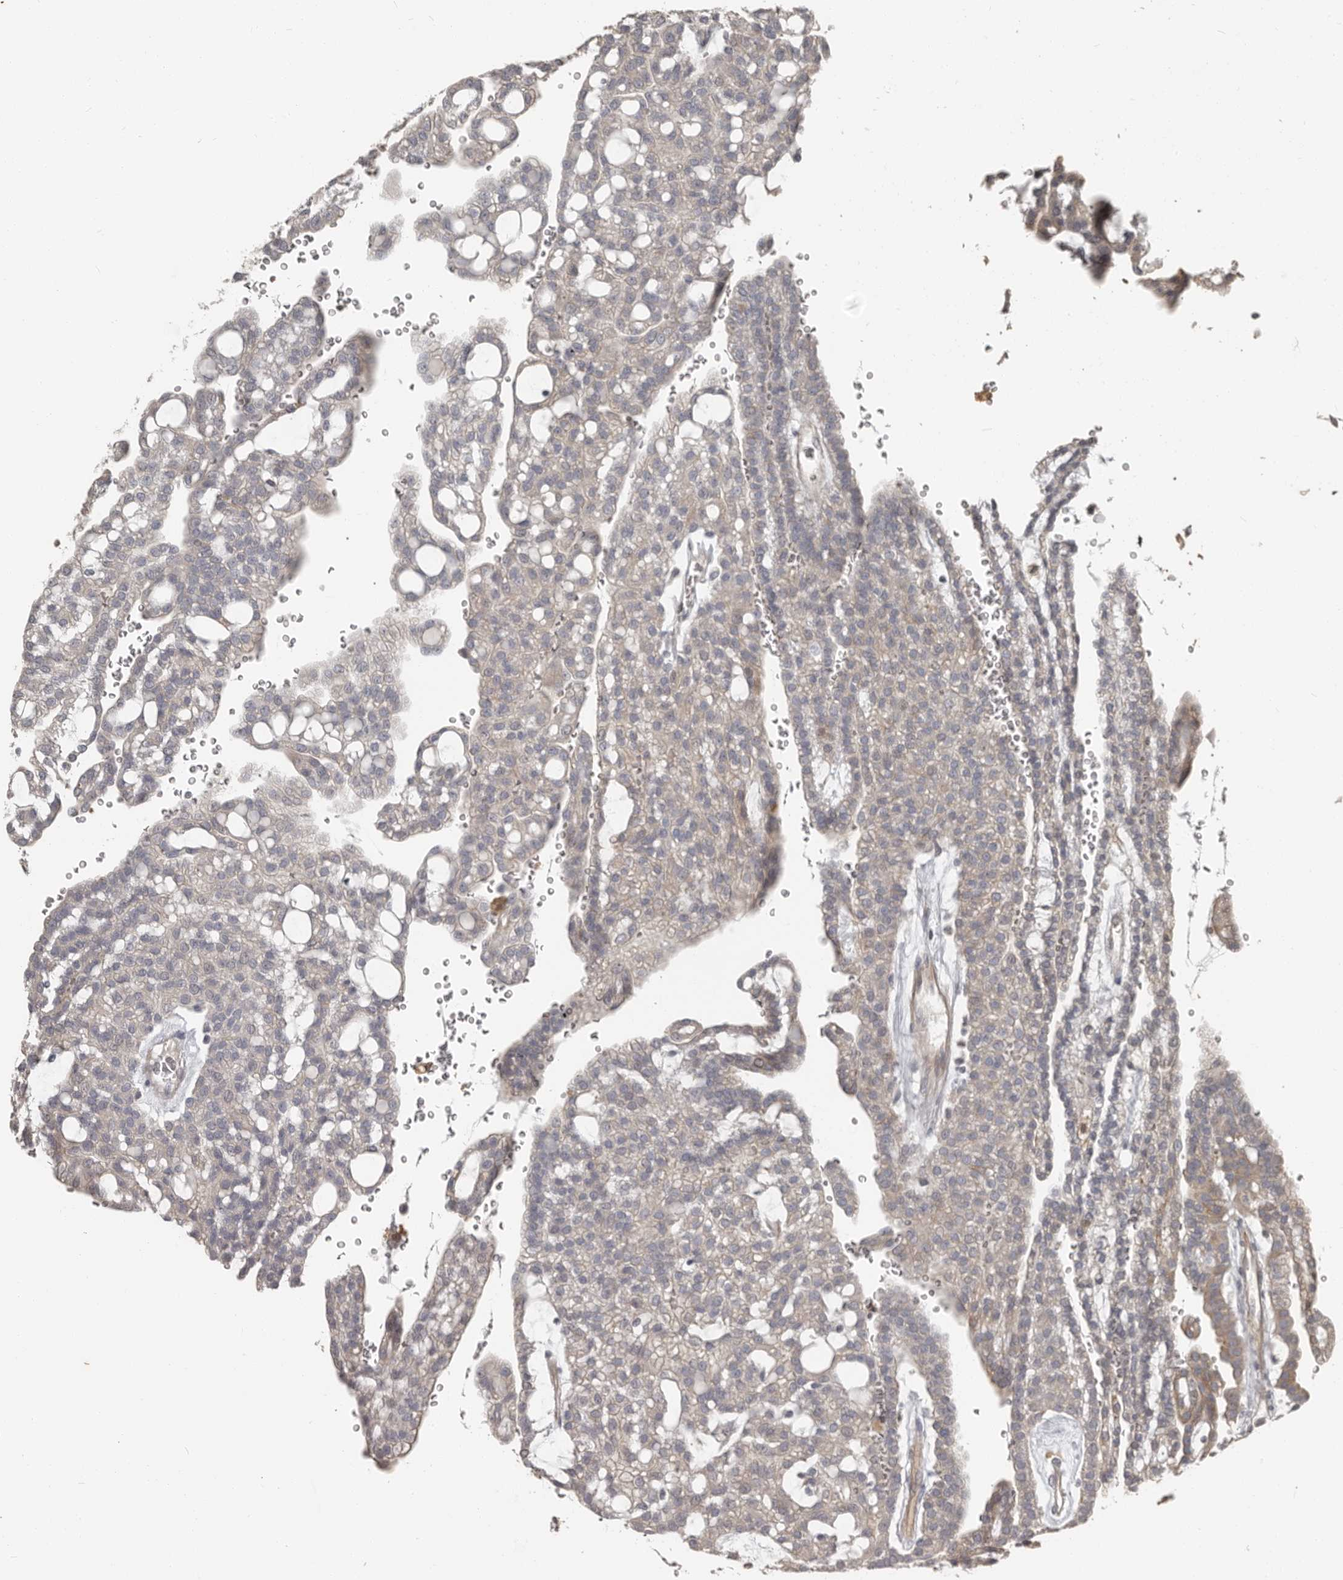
{"staining": {"intensity": "weak", "quantity": "<25%", "location": "cytoplasmic/membranous"}, "tissue": "renal cancer", "cell_type": "Tumor cells", "image_type": "cancer", "snomed": [{"axis": "morphology", "description": "Adenocarcinoma, NOS"}, {"axis": "topography", "description": "Kidney"}], "caption": "Immunohistochemistry (IHC) micrograph of neoplastic tissue: renal cancer stained with DAB (3,3'-diaminobenzidine) shows no significant protein positivity in tumor cells.", "gene": "KCNJ8", "patient": {"sex": "male", "age": 63}}